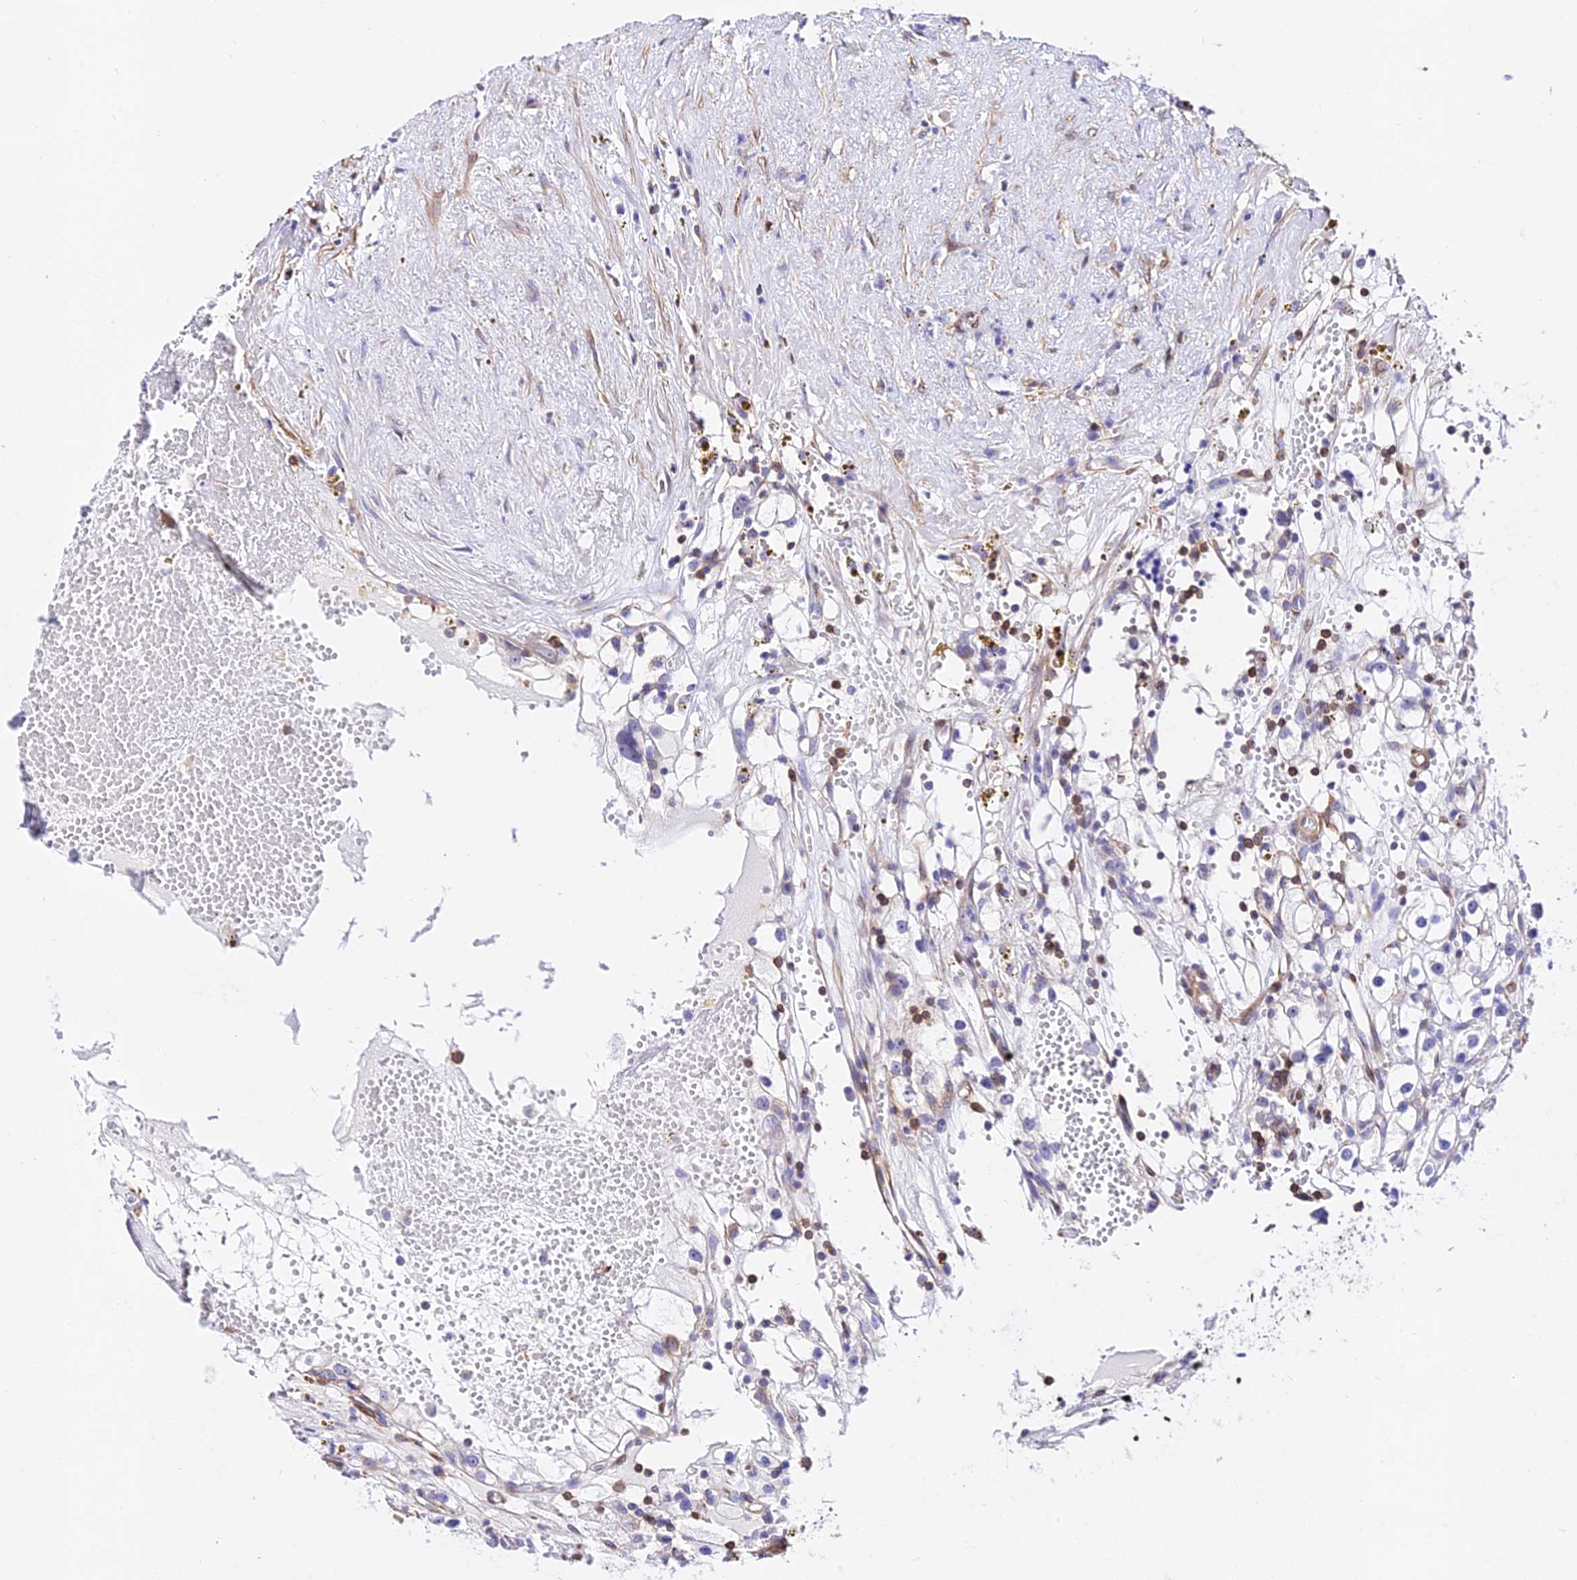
{"staining": {"intensity": "negative", "quantity": "none", "location": "none"}, "tissue": "renal cancer", "cell_type": "Tumor cells", "image_type": "cancer", "snomed": [{"axis": "morphology", "description": "Adenocarcinoma, NOS"}, {"axis": "topography", "description": "Kidney"}], "caption": "The image displays no significant staining in tumor cells of adenocarcinoma (renal). (Immunohistochemistry, brightfield microscopy, high magnification).", "gene": "CSRP1", "patient": {"sex": "male", "age": 56}}